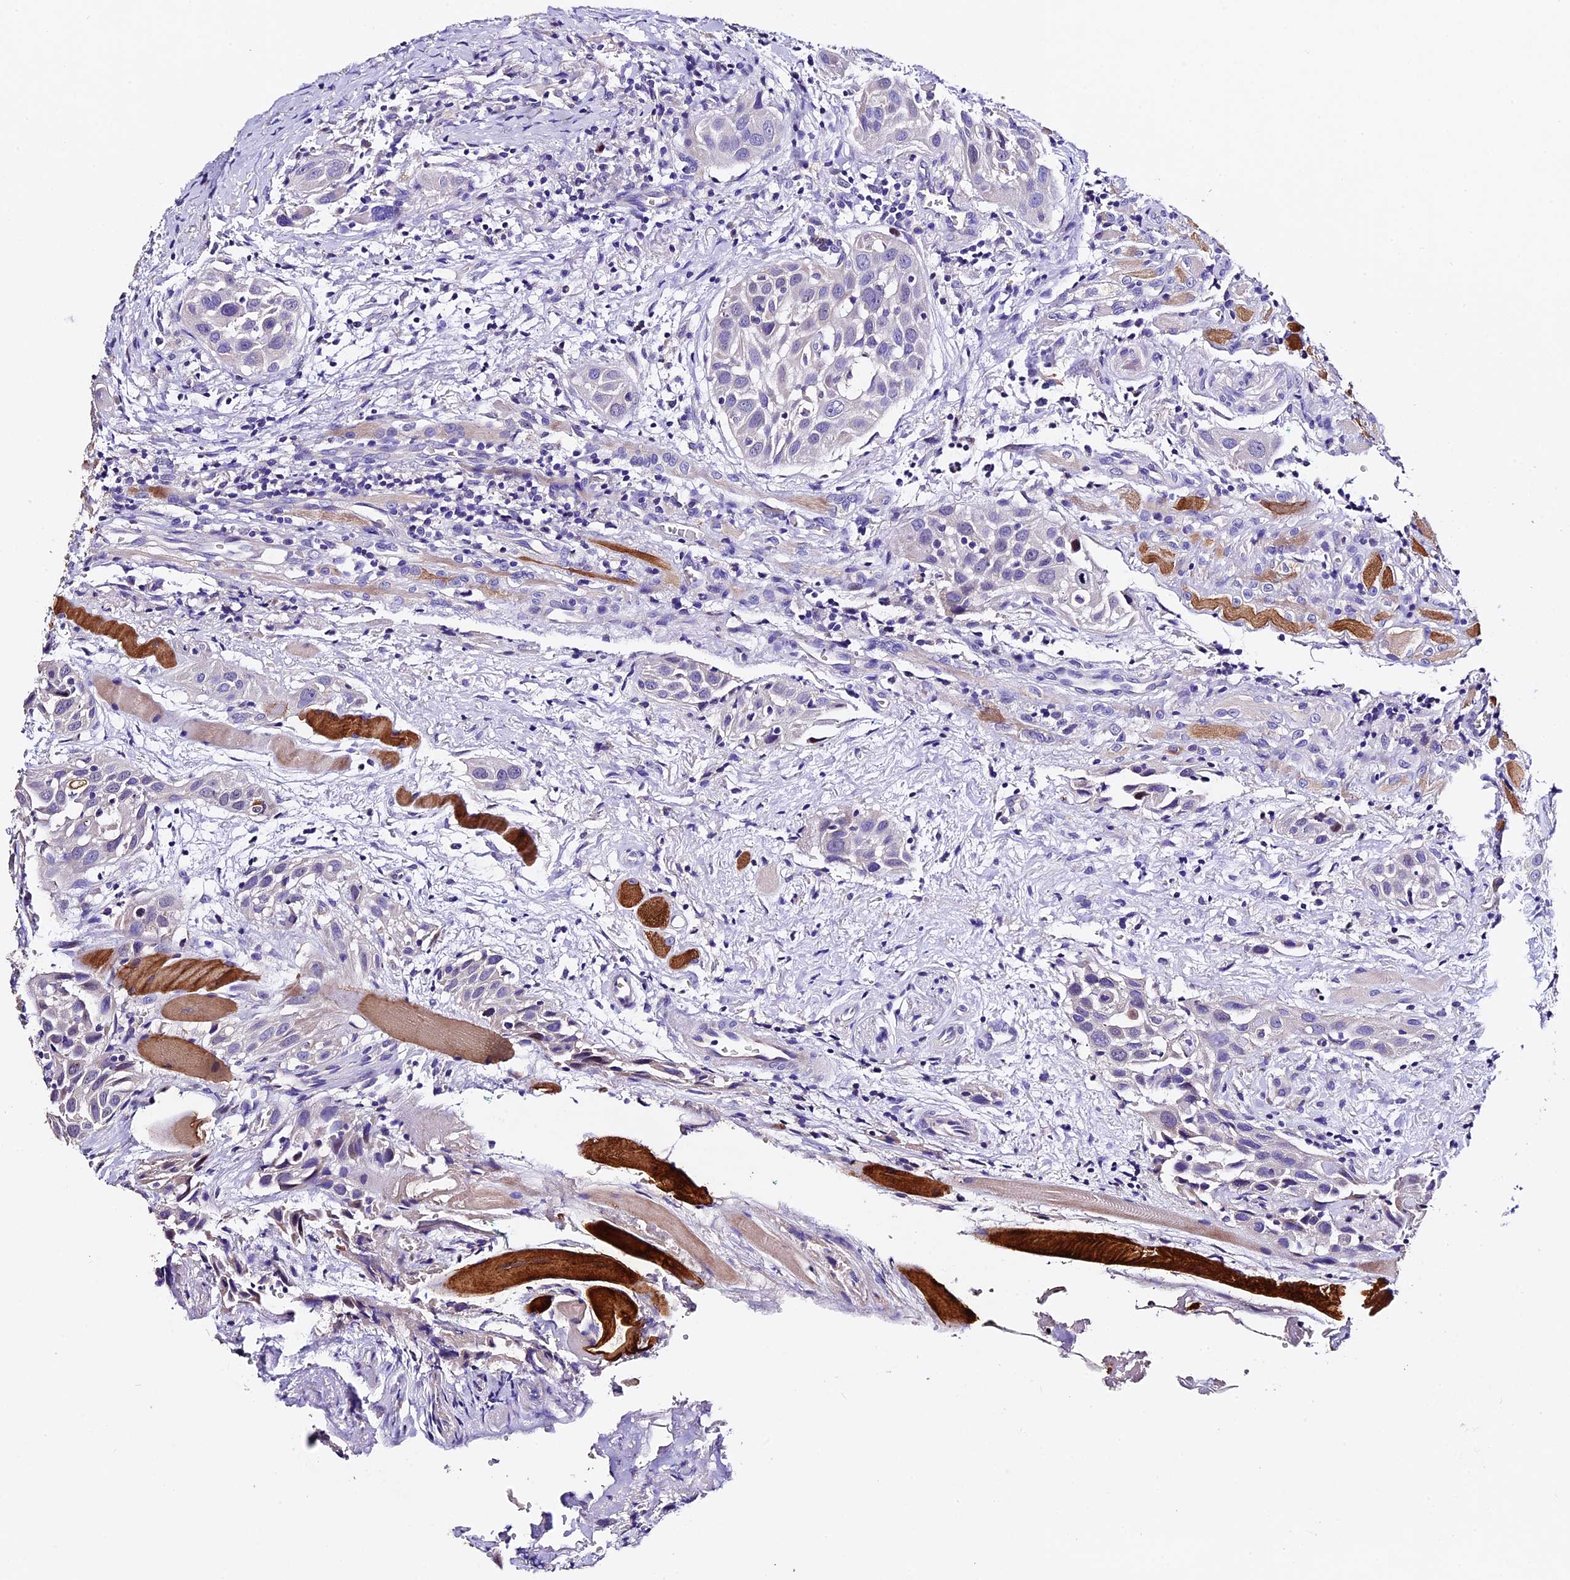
{"staining": {"intensity": "negative", "quantity": "none", "location": "none"}, "tissue": "head and neck cancer", "cell_type": "Tumor cells", "image_type": "cancer", "snomed": [{"axis": "morphology", "description": "Squamous cell carcinoma, NOS"}, {"axis": "topography", "description": "Oral tissue"}, {"axis": "topography", "description": "Head-Neck"}], "caption": "High power microscopy photomicrograph of an immunohistochemistry (IHC) micrograph of head and neck cancer, revealing no significant positivity in tumor cells.", "gene": "FBXW9", "patient": {"sex": "female", "age": 50}}